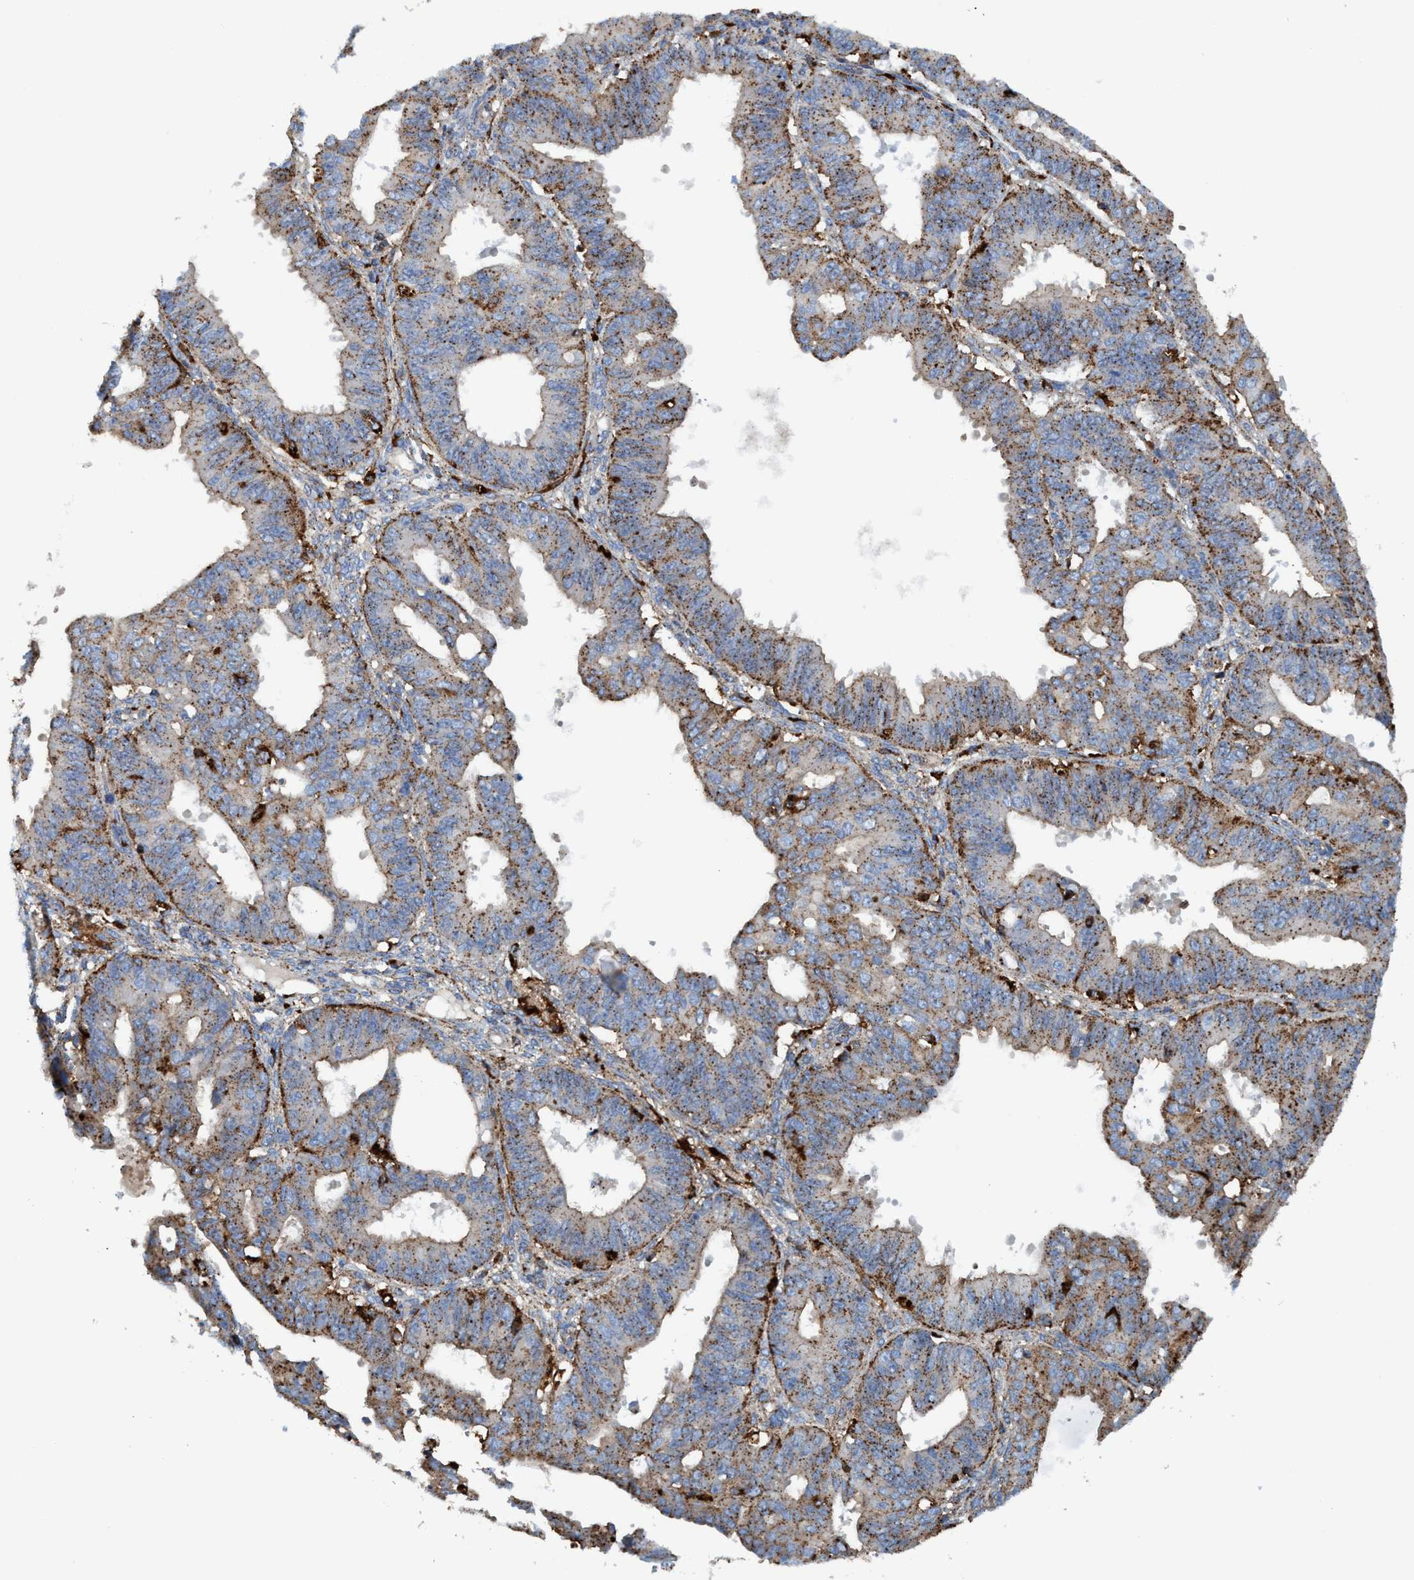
{"staining": {"intensity": "moderate", "quantity": ">75%", "location": "cytoplasmic/membranous"}, "tissue": "ovarian cancer", "cell_type": "Tumor cells", "image_type": "cancer", "snomed": [{"axis": "morphology", "description": "Carcinoma, endometroid"}, {"axis": "topography", "description": "Ovary"}], "caption": "High-power microscopy captured an immunohistochemistry (IHC) image of endometroid carcinoma (ovarian), revealing moderate cytoplasmic/membranous staining in about >75% of tumor cells.", "gene": "TRIM65", "patient": {"sex": "female", "age": 42}}